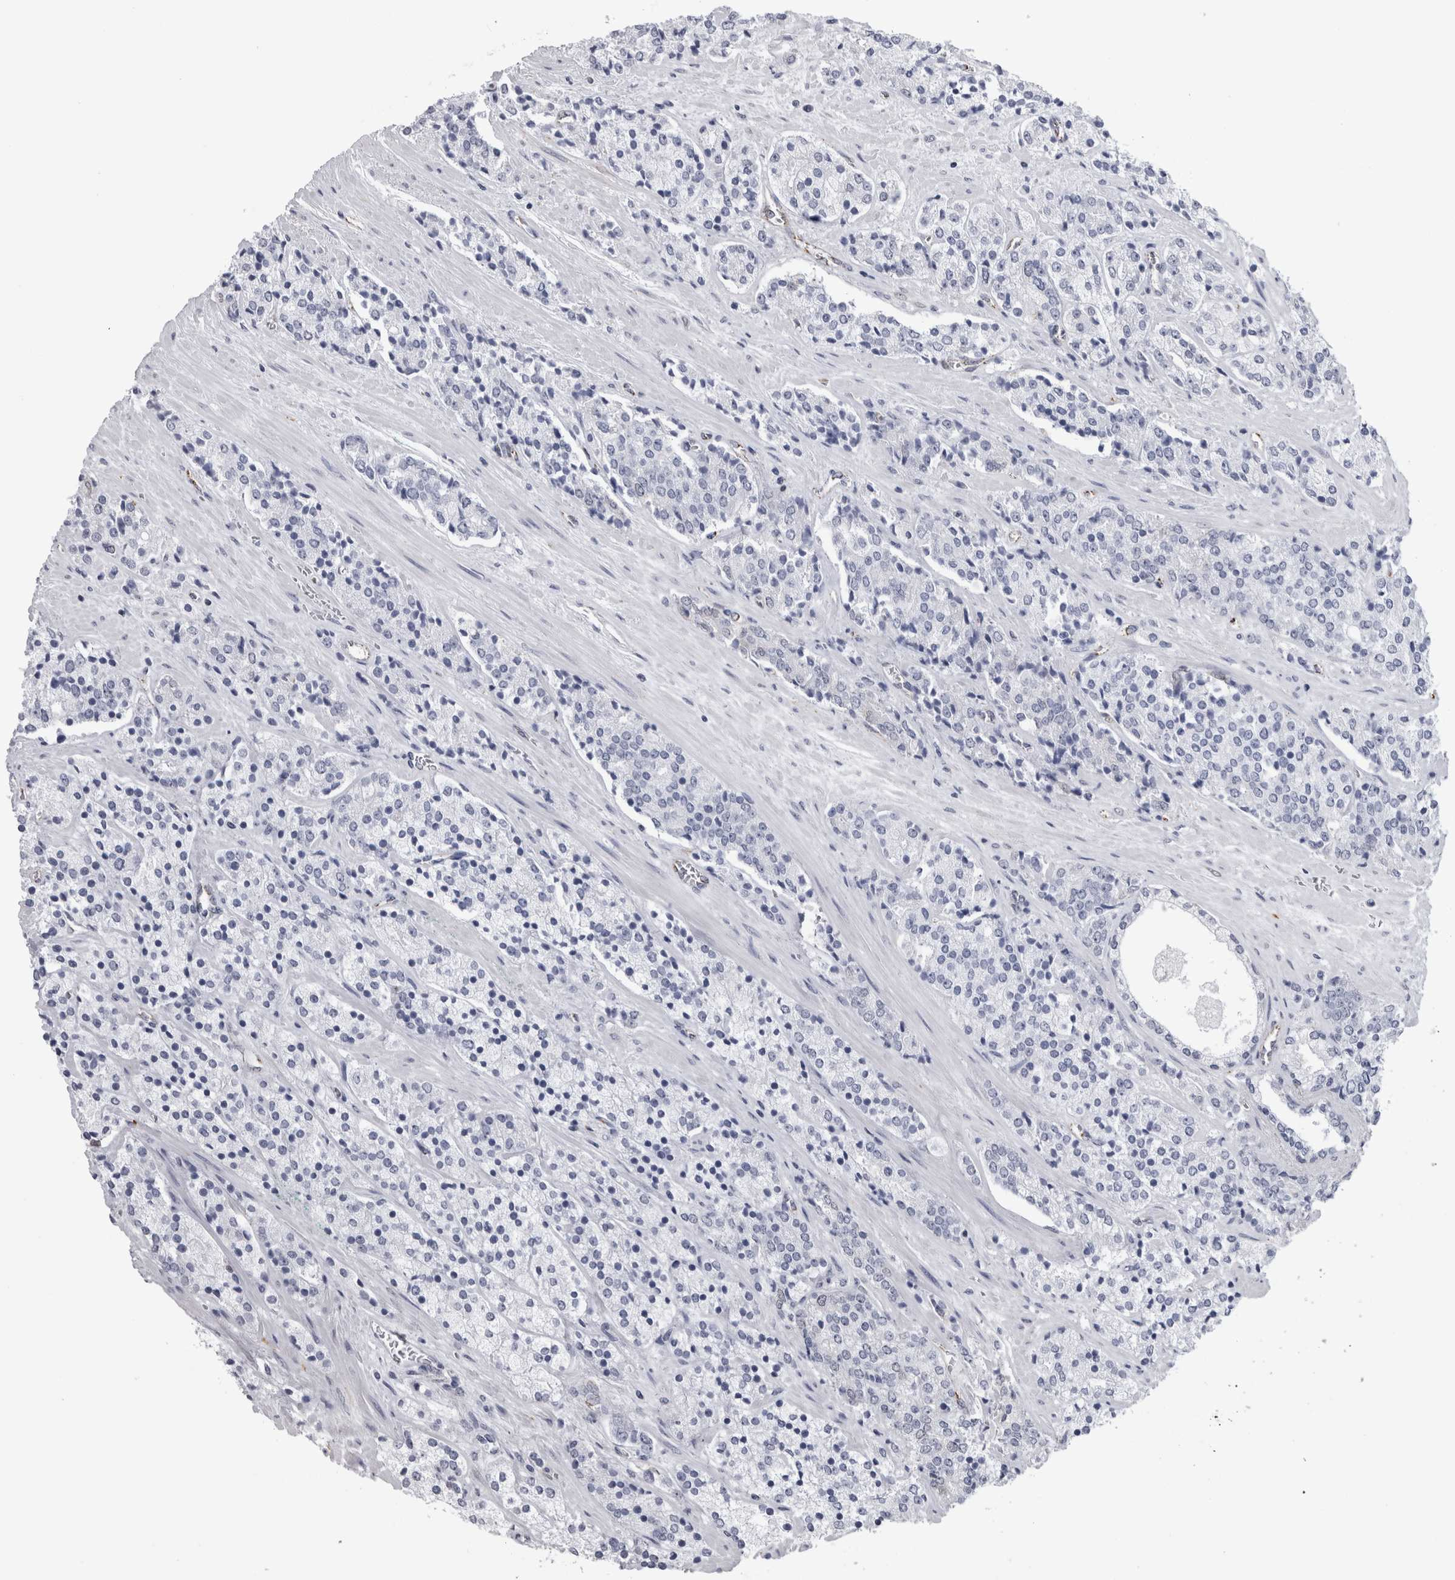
{"staining": {"intensity": "negative", "quantity": "none", "location": "none"}, "tissue": "prostate cancer", "cell_type": "Tumor cells", "image_type": "cancer", "snomed": [{"axis": "morphology", "description": "Adenocarcinoma, High grade"}, {"axis": "topography", "description": "Prostate"}], "caption": "DAB (3,3'-diaminobenzidine) immunohistochemical staining of human prostate cancer (adenocarcinoma (high-grade)) demonstrates no significant positivity in tumor cells.", "gene": "ACOT7", "patient": {"sex": "male", "age": 71}}